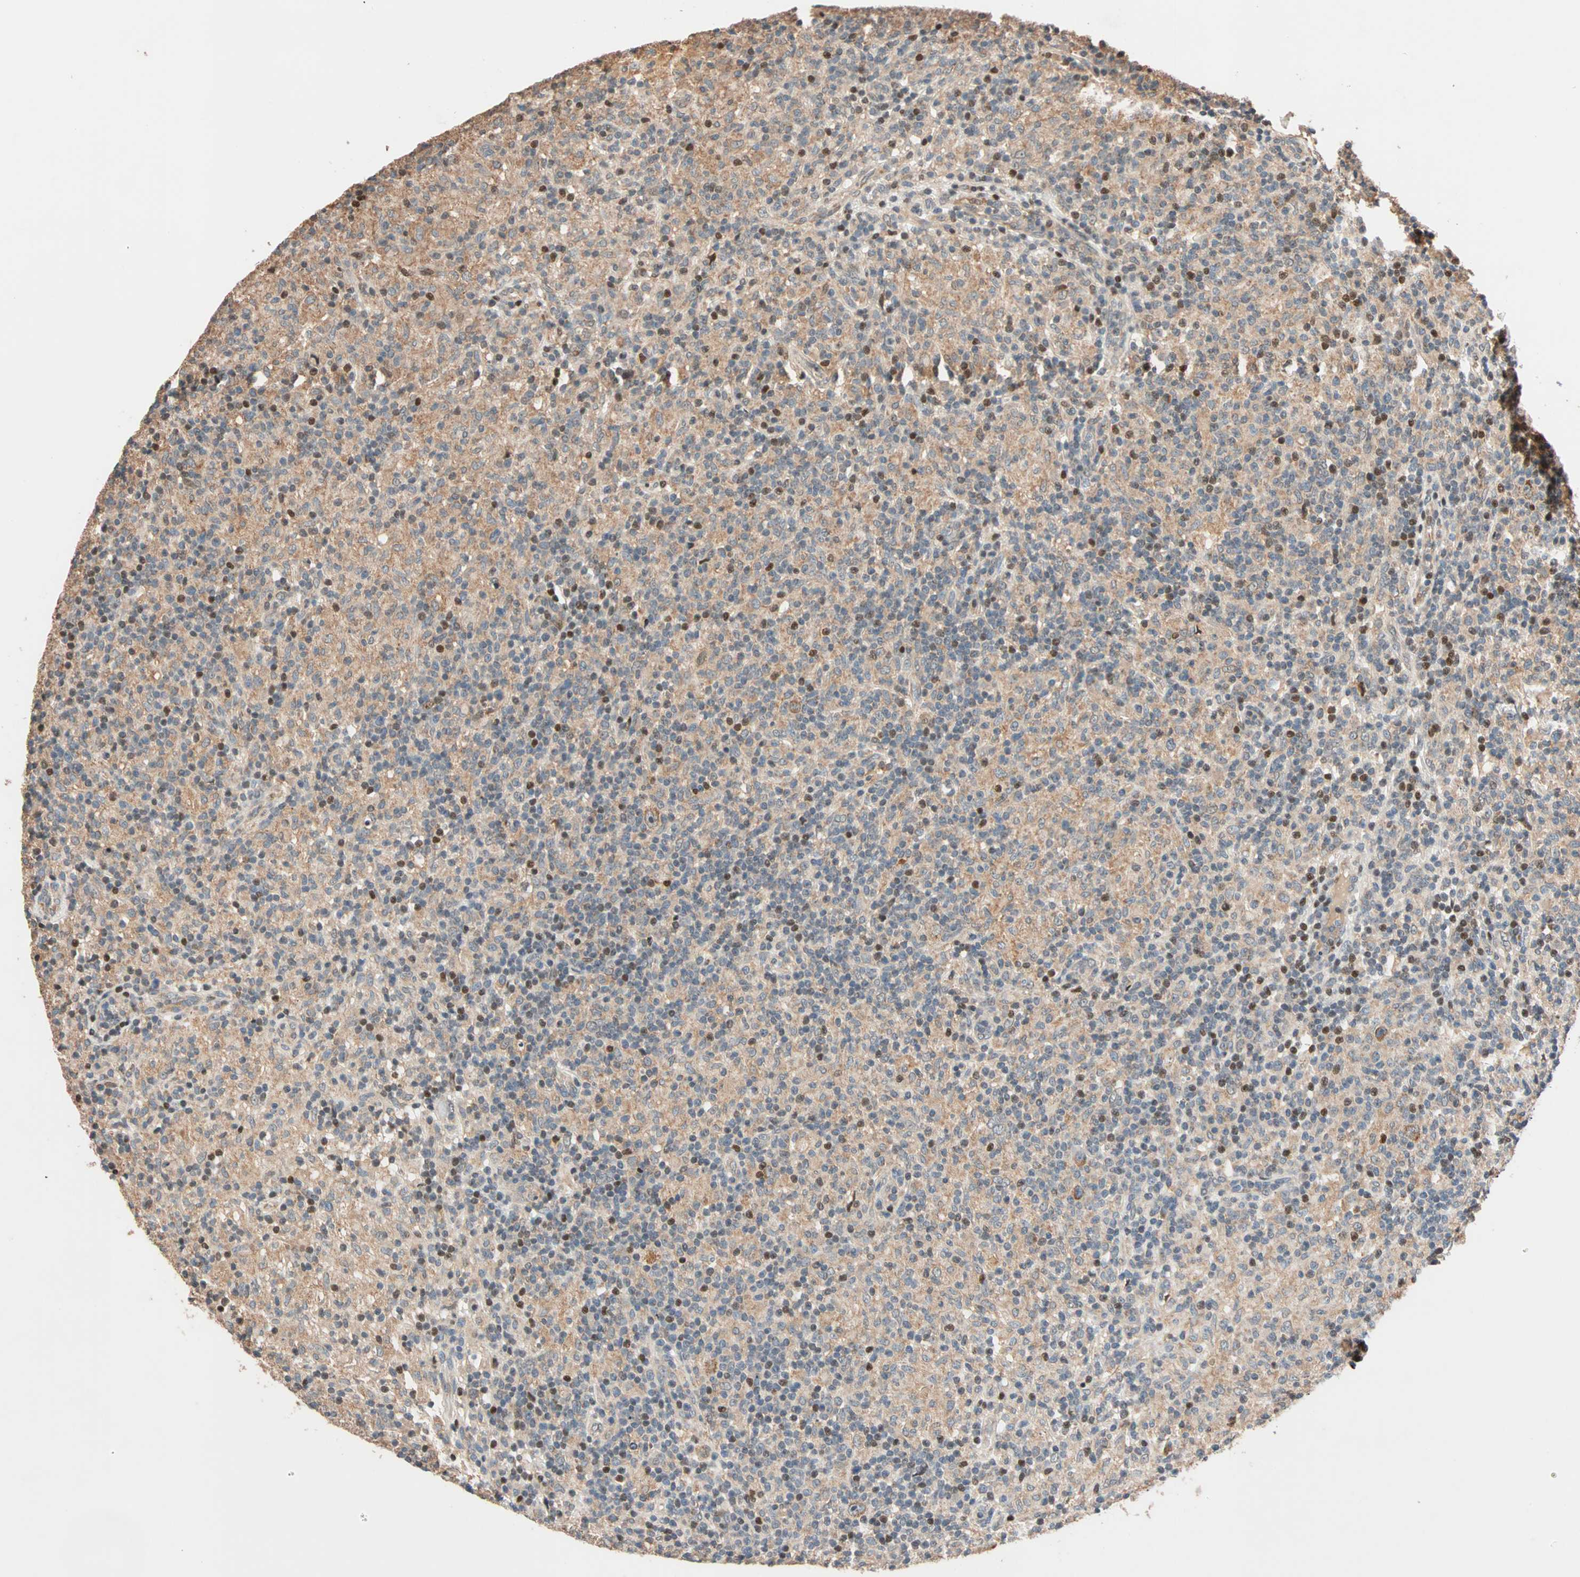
{"staining": {"intensity": "moderate", "quantity": ">75%", "location": "cytoplasmic/membranous"}, "tissue": "lymphoma", "cell_type": "Tumor cells", "image_type": "cancer", "snomed": [{"axis": "morphology", "description": "Hodgkin's disease, NOS"}, {"axis": "topography", "description": "Lymph node"}], "caption": "Immunohistochemistry micrograph of human lymphoma stained for a protein (brown), which shows medium levels of moderate cytoplasmic/membranous positivity in about >75% of tumor cells.", "gene": "HECW1", "patient": {"sex": "male", "age": 70}}